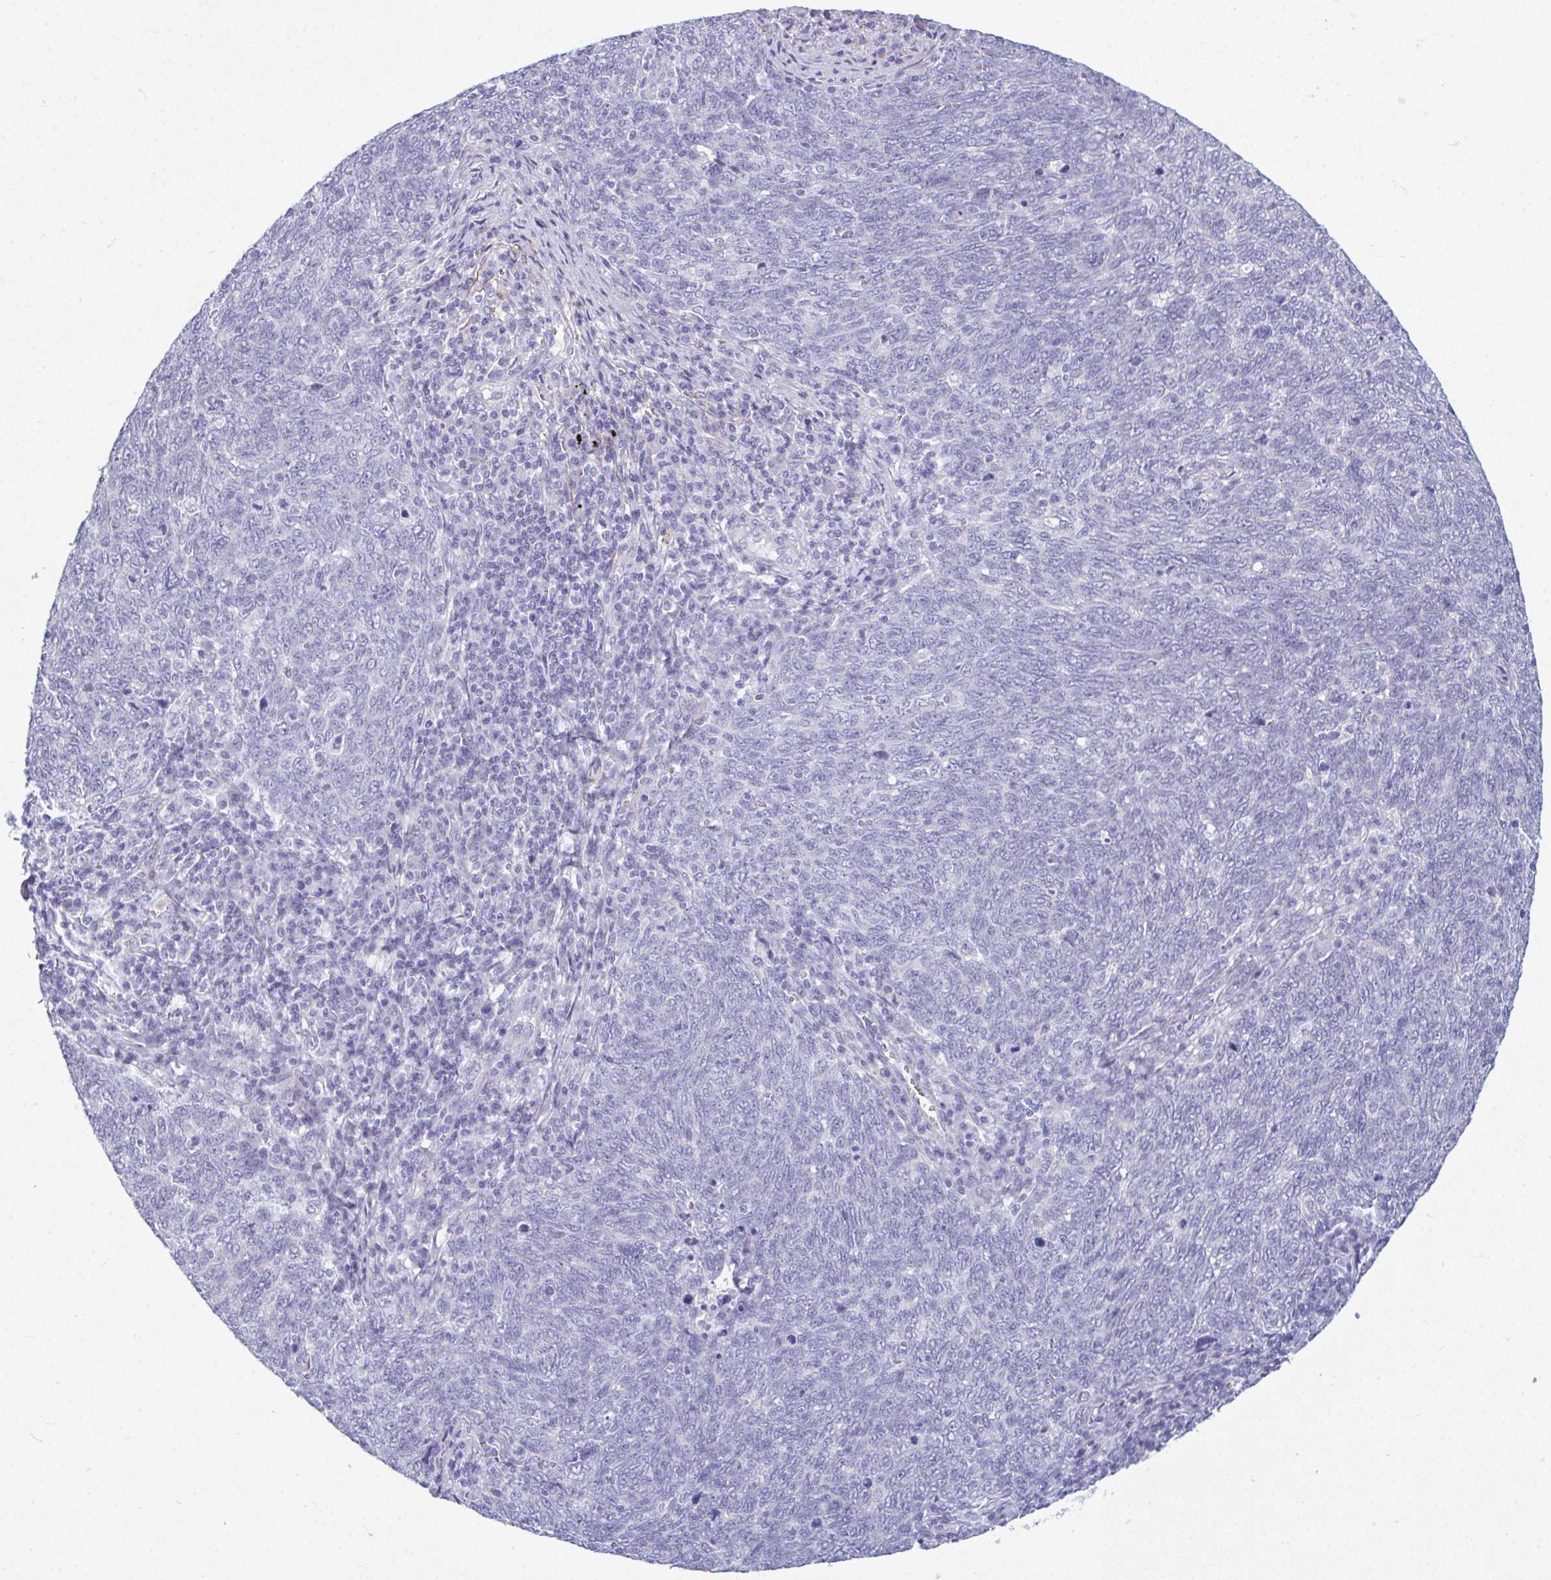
{"staining": {"intensity": "negative", "quantity": "none", "location": "none"}, "tissue": "lung cancer", "cell_type": "Tumor cells", "image_type": "cancer", "snomed": [{"axis": "morphology", "description": "Squamous cell carcinoma, NOS"}, {"axis": "topography", "description": "Lung"}], "caption": "Micrograph shows no significant protein expression in tumor cells of lung squamous cell carcinoma.", "gene": "MYH10", "patient": {"sex": "female", "age": 72}}